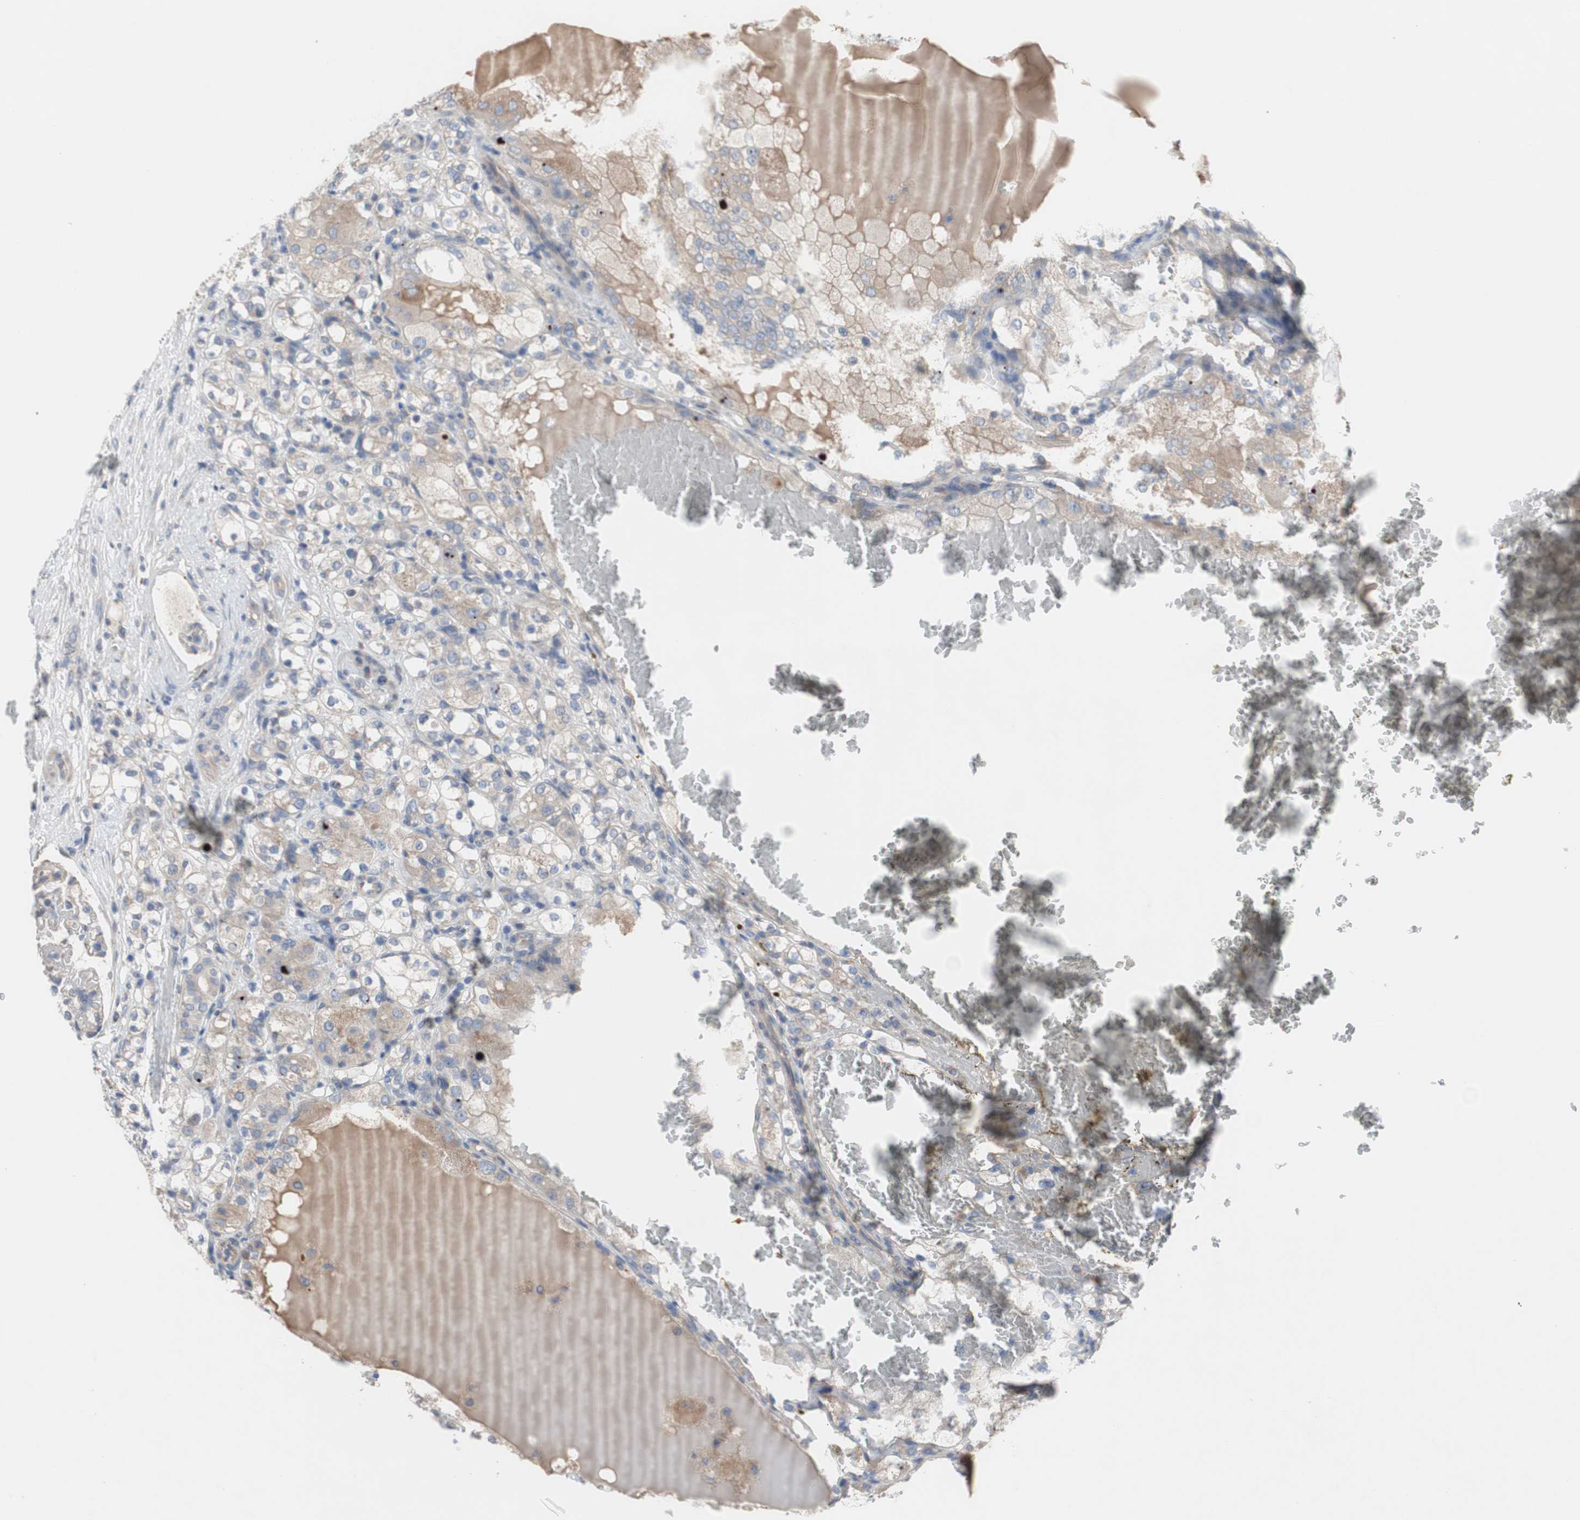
{"staining": {"intensity": "weak", "quantity": ">75%", "location": "cytoplasmic/membranous"}, "tissue": "renal cancer", "cell_type": "Tumor cells", "image_type": "cancer", "snomed": [{"axis": "morphology", "description": "Normal tissue, NOS"}, {"axis": "morphology", "description": "Adenocarcinoma, NOS"}, {"axis": "topography", "description": "Kidney"}], "caption": "Protein expression analysis of human renal adenocarcinoma reveals weak cytoplasmic/membranous staining in approximately >75% of tumor cells.", "gene": "TTC14", "patient": {"sex": "male", "age": 61}}